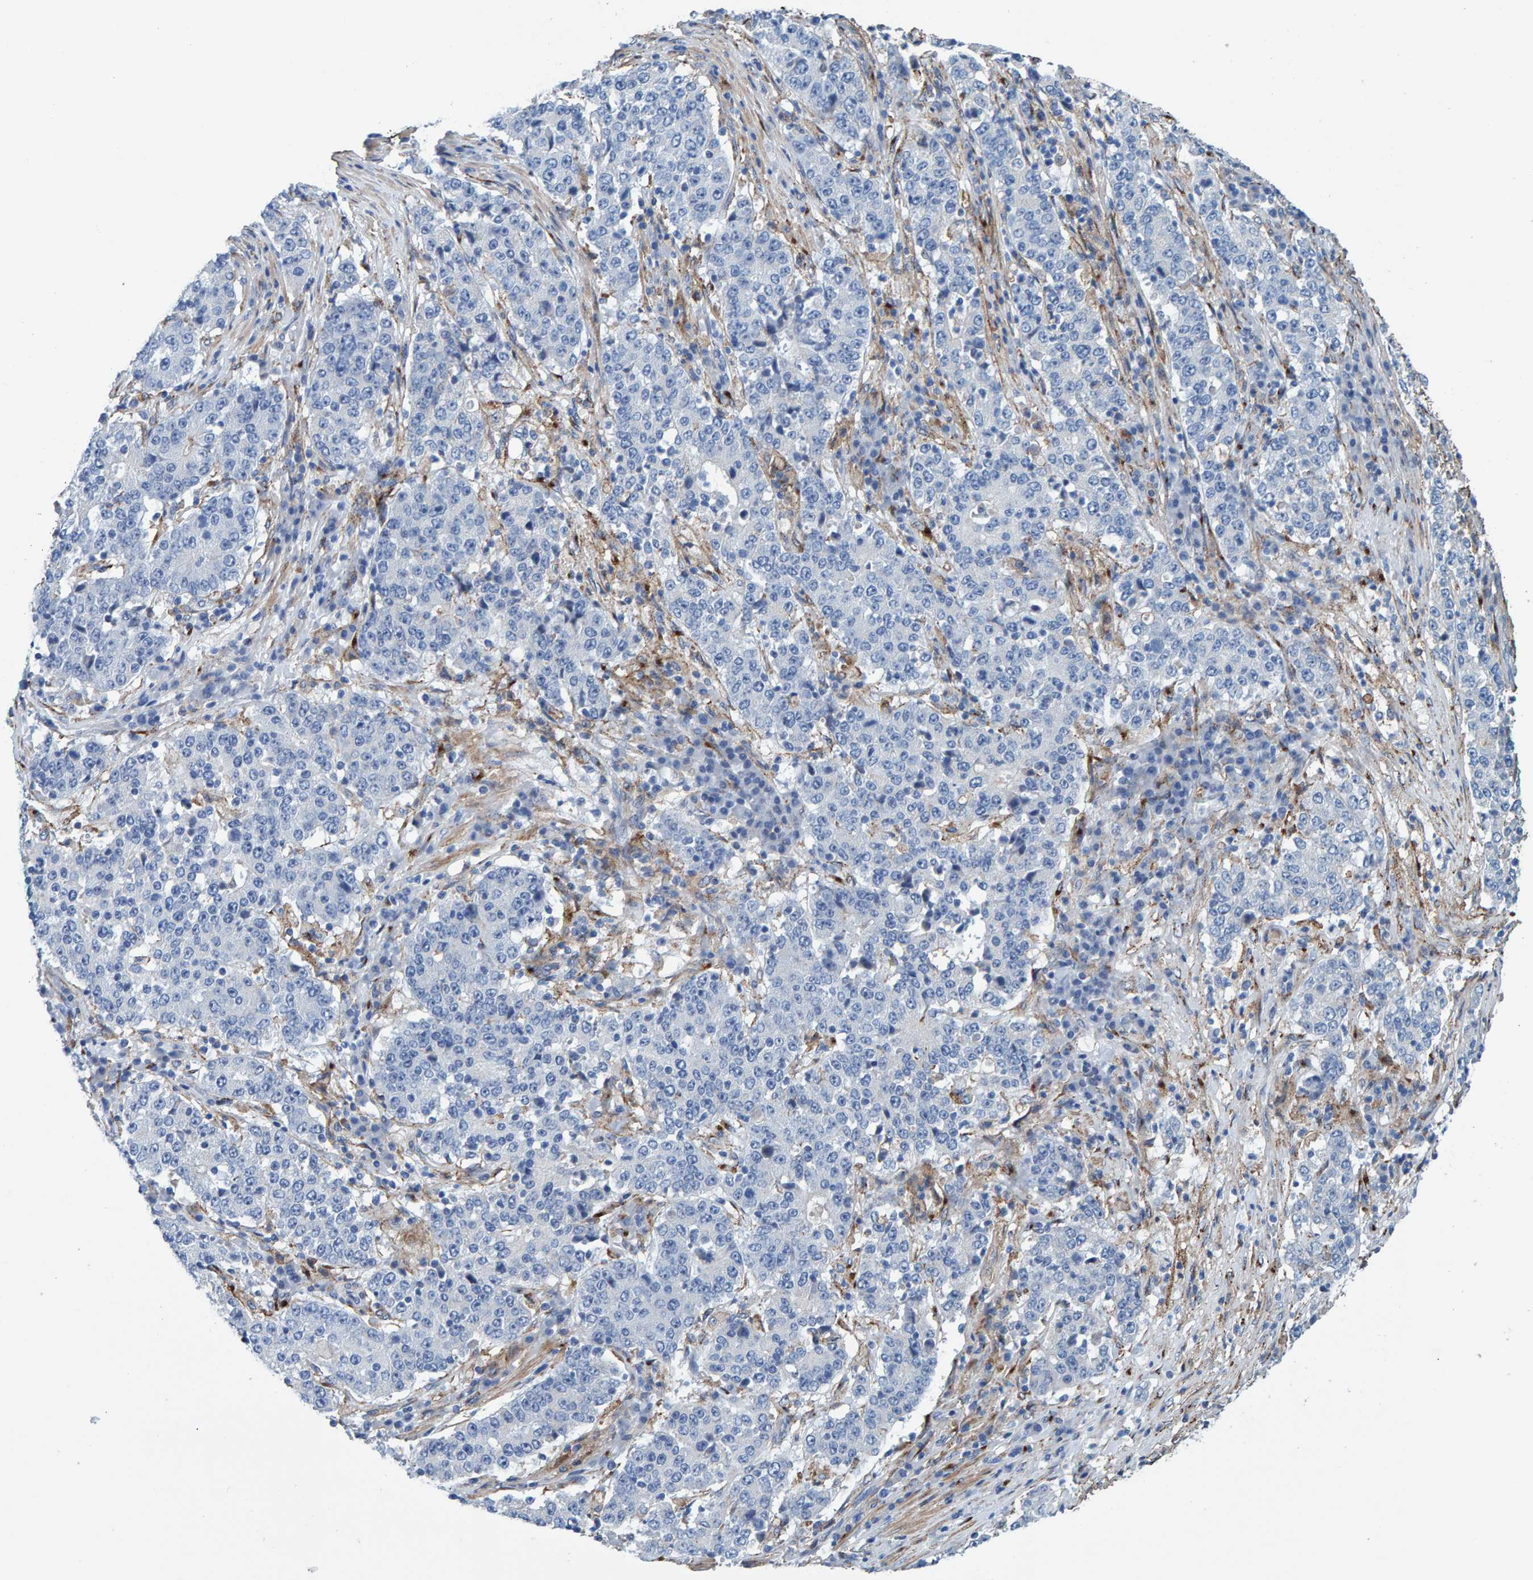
{"staining": {"intensity": "negative", "quantity": "none", "location": "none"}, "tissue": "stomach cancer", "cell_type": "Tumor cells", "image_type": "cancer", "snomed": [{"axis": "morphology", "description": "Adenocarcinoma, NOS"}, {"axis": "topography", "description": "Stomach"}], "caption": "DAB (3,3'-diaminobenzidine) immunohistochemical staining of stomach cancer (adenocarcinoma) demonstrates no significant positivity in tumor cells.", "gene": "LRP1", "patient": {"sex": "male", "age": 59}}